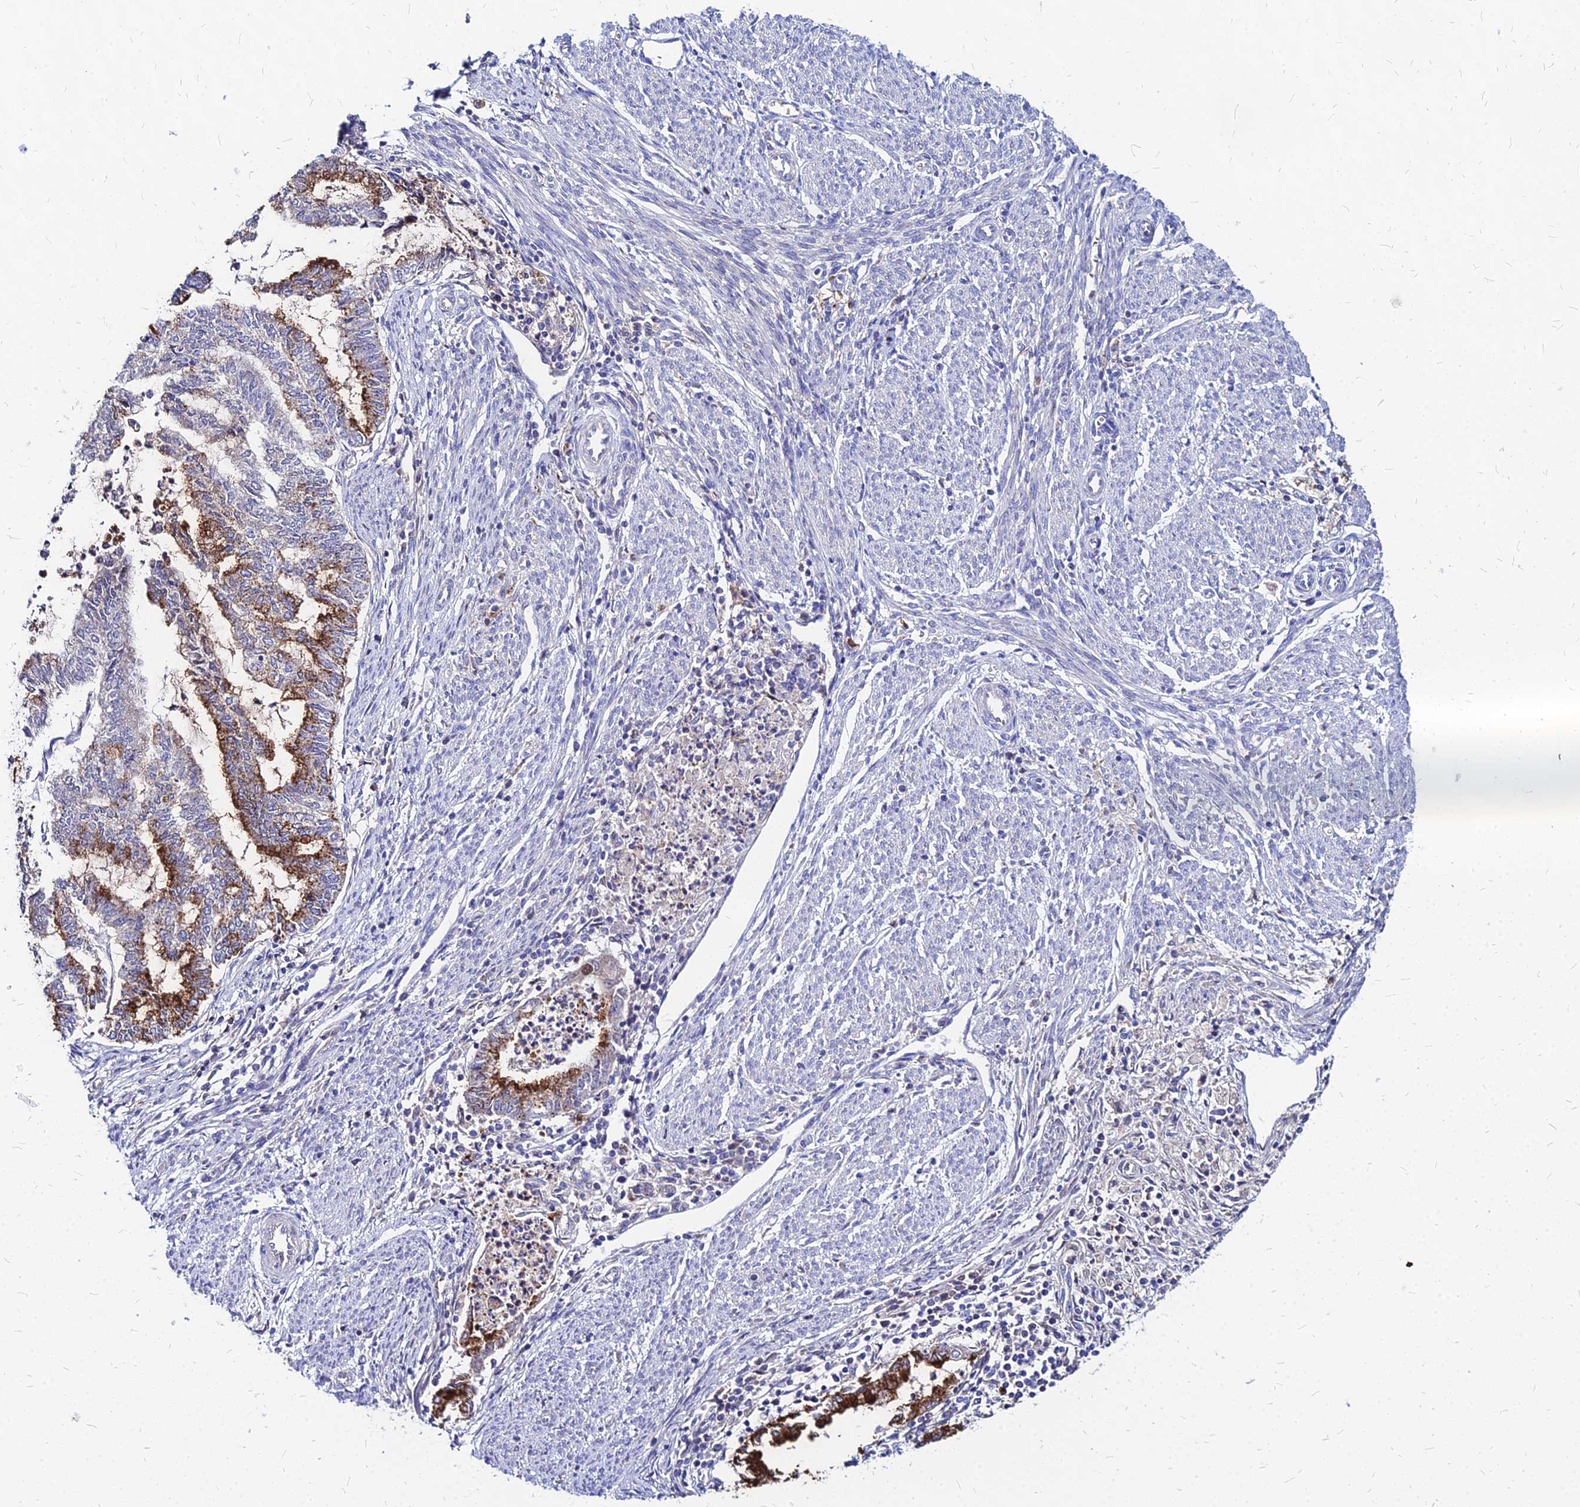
{"staining": {"intensity": "strong", "quantity": "25%-75%", "location": "cytoplasmic/membranous"}, "tissue": "endometrial cancer", "cell_type": "Tumor cells", "image_type": "cancer", "snomed": [{"axis": "morphology", "description": "Adenocarcinoma, NOS"}, {"axis": "topography", "description": "Endometrium"}], "caption": "The photomicrograph shows immunohistochemical staining of endometrial cancer. There is strong cytoplasmic/membranous positivity is appreciated in approximately 25%-75% of tumor cells. Ihc stains the protein of interest in brown and the nuclei are stained blue.", "gene": "ACSM6", "patient": {"sex": "female", "age": 79}}